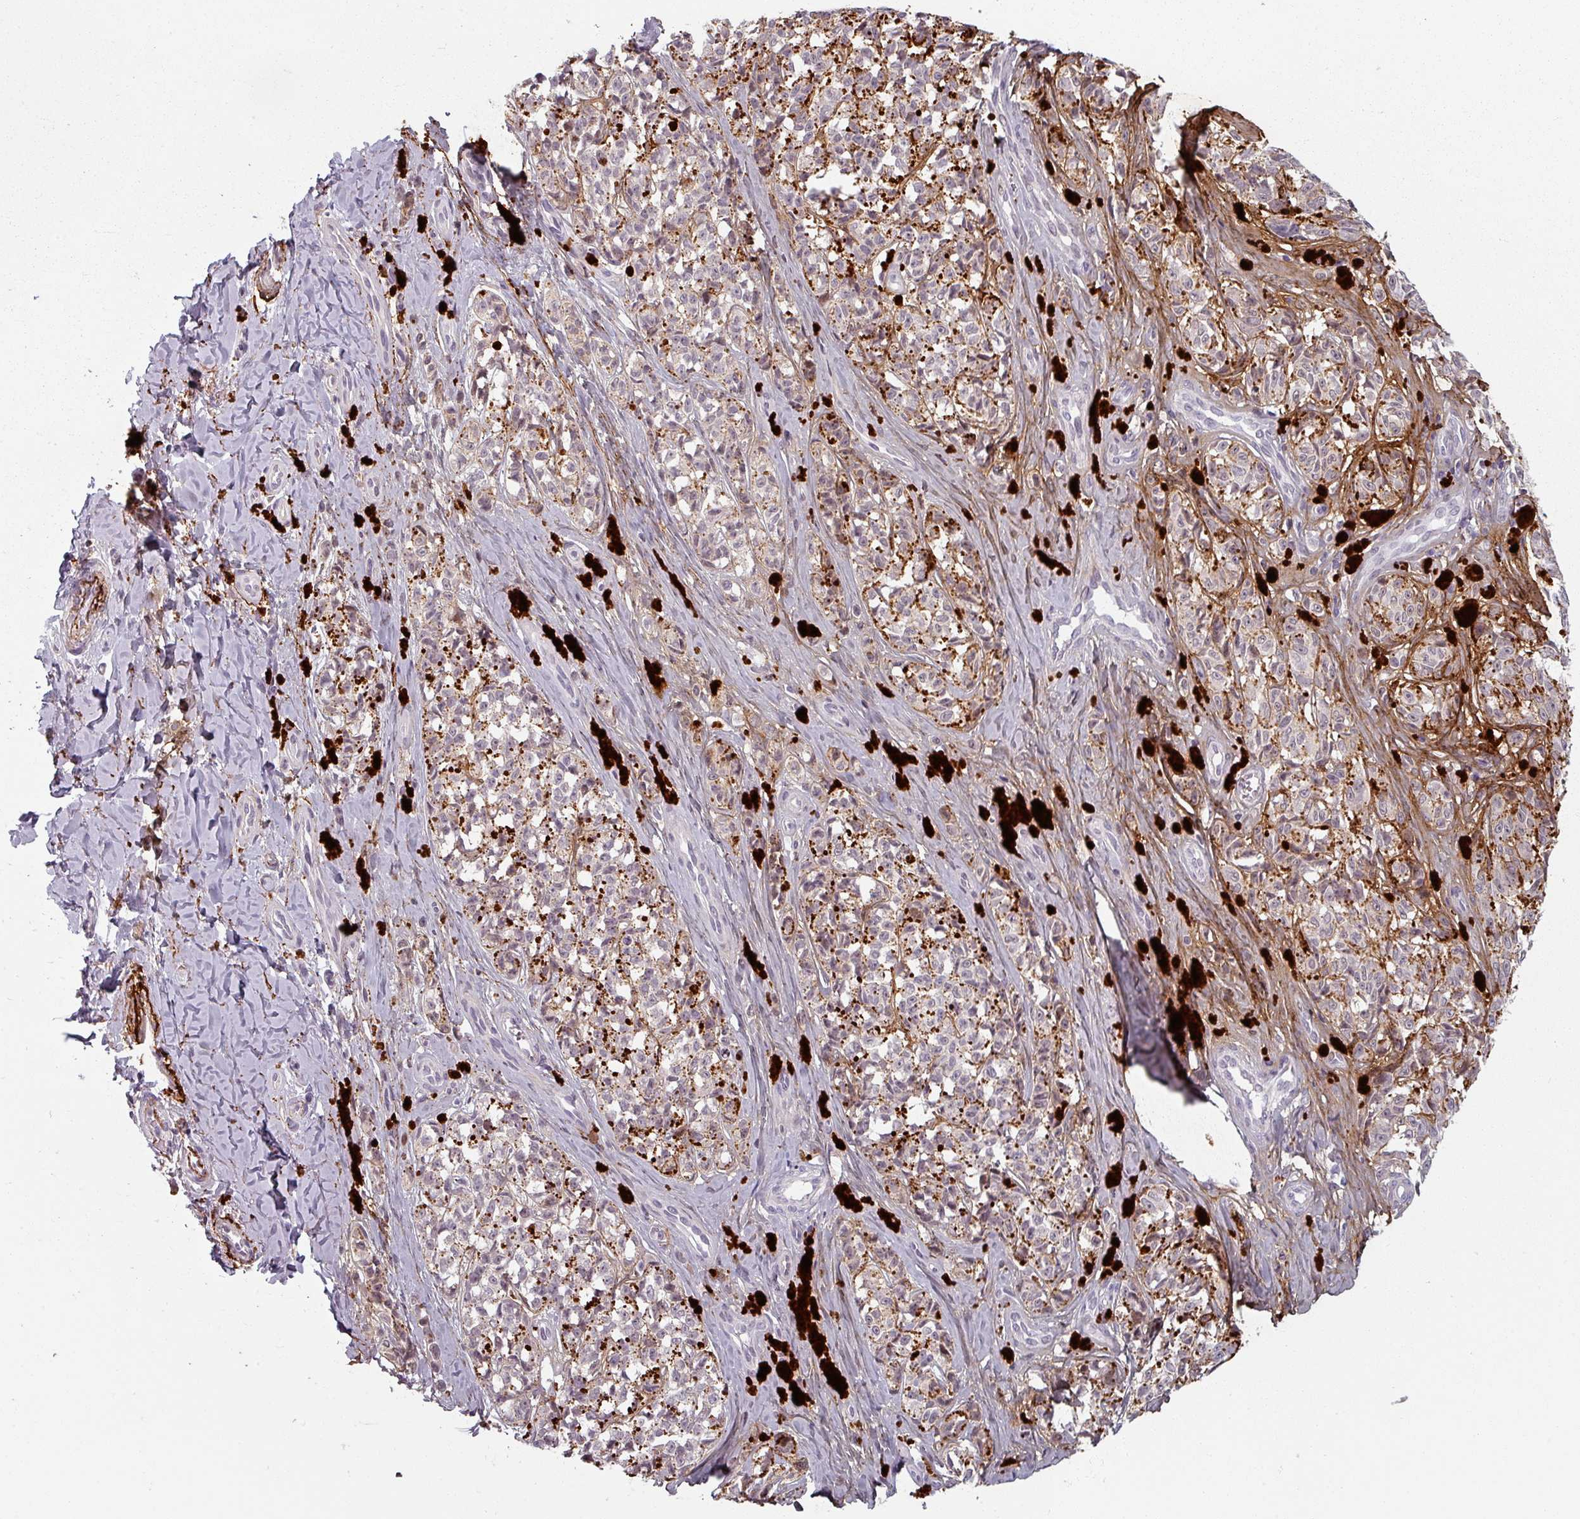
{"staining": {"intensity": "negative", "quantity": "none", "location": "none"}, "tissue": "melanoma", "cell_type": "Tumor cells", "image_type": "cancer", "snomed": [{"axis": "morphology", "description": "Malignant melanoma, NOS"}, {"axis": "topography", "description": "Skin"}], "caption": "Melanoma was stained to show a protein in brown. There is no significant expression in tumor cells.", "gene": "CYB5RL", "patient": {"sex": "female", "age": 65}}